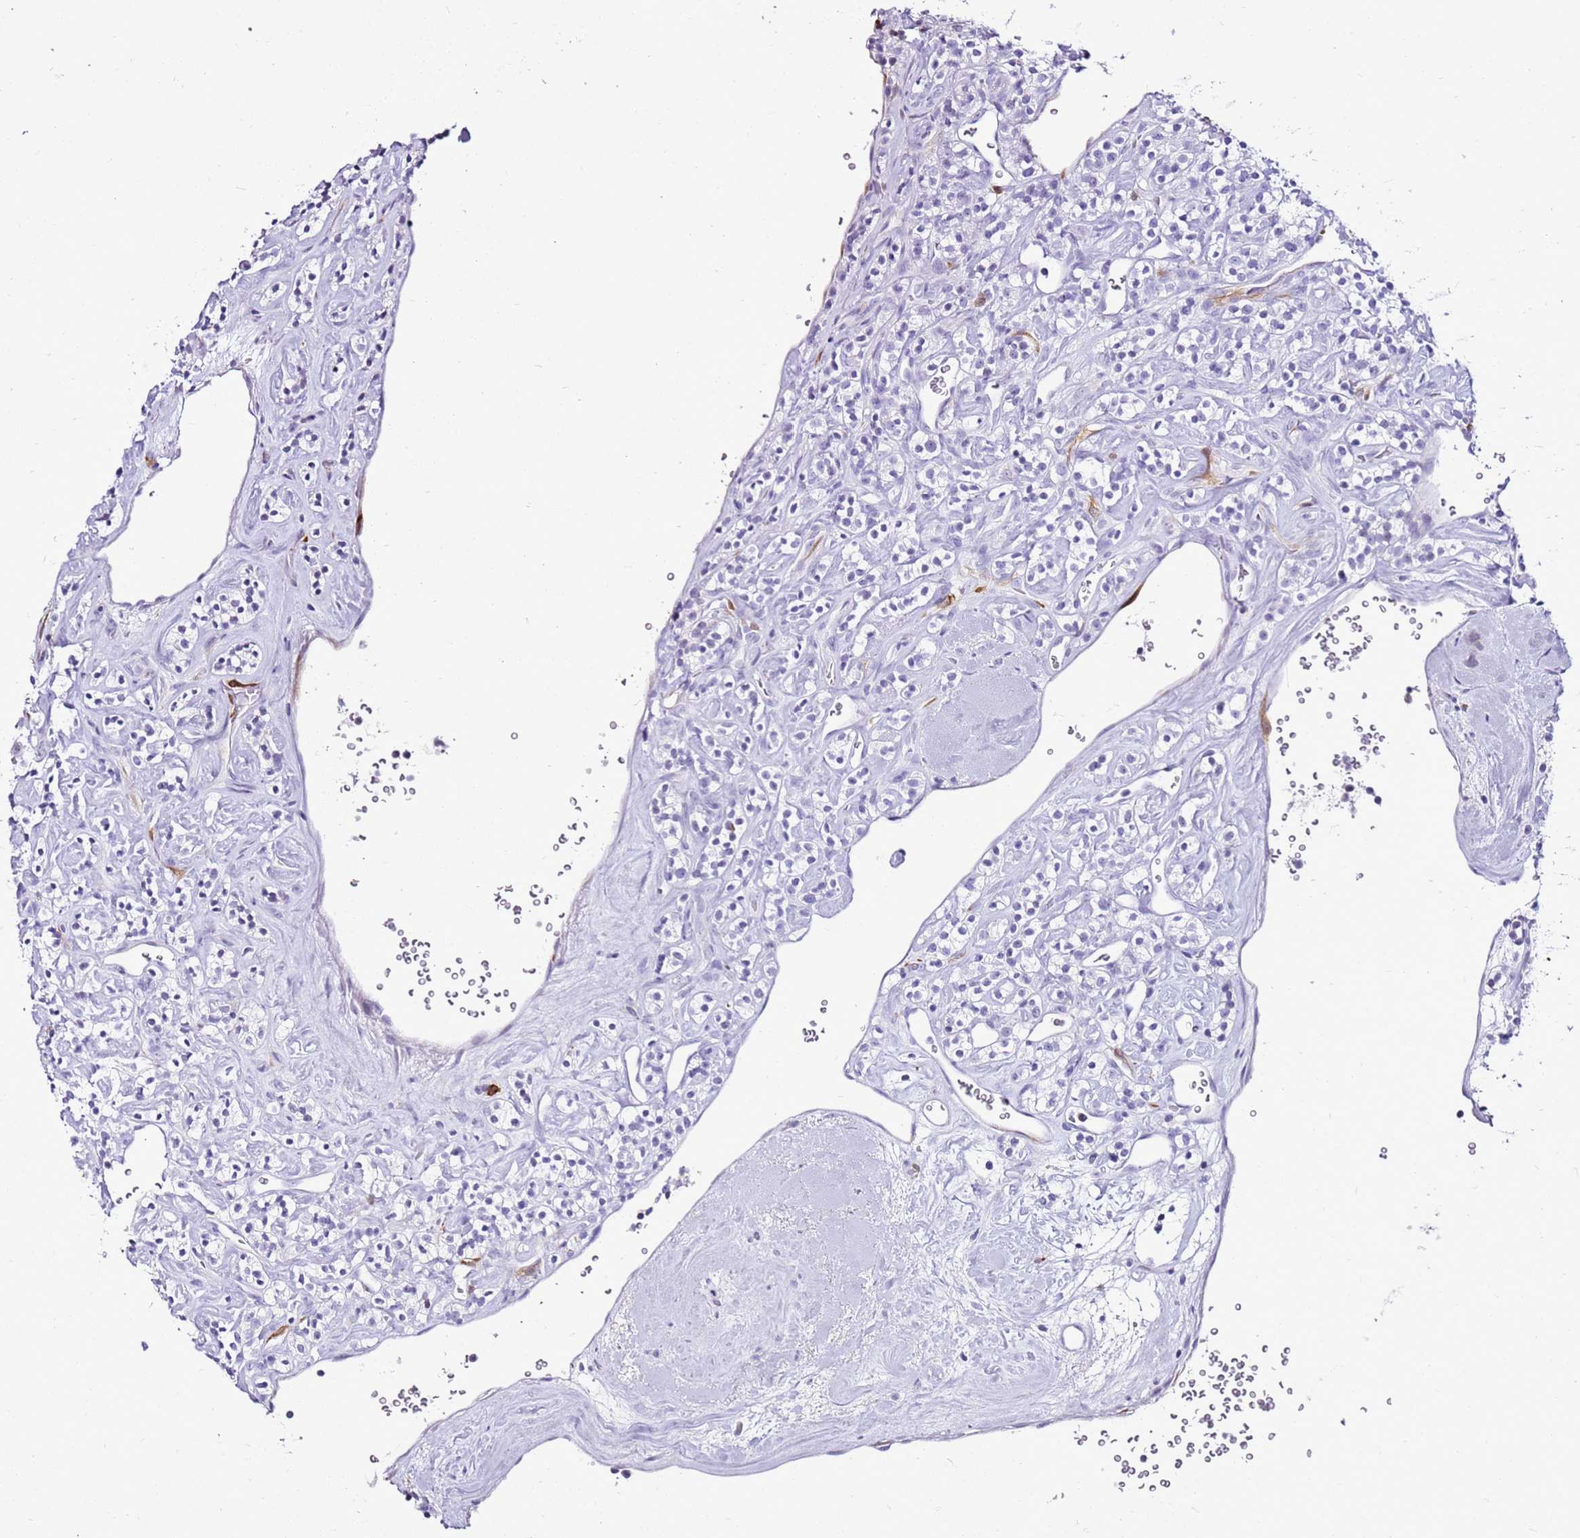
{"staining": {"intensity": "negative", "quantity": "none", "location": "none"}, "tissue": "renal cancer", "cell_type": "Tumor cells", "image_type": "cancer", "snomed": [{"axis": "morphology", "description": "Adenocarcinoma, NOS"}, {"axis": "topography", "description": "Kidney"}], "caption": "IHC image of neoplastic tissue: human renal adenocarcinoma stained with DAB (3,3'-diaminobenzidine) demonstrates no significant protein expression in tumor cells.", "gene": "SPC25", "patient": {"sex": "male", "age": 77}}